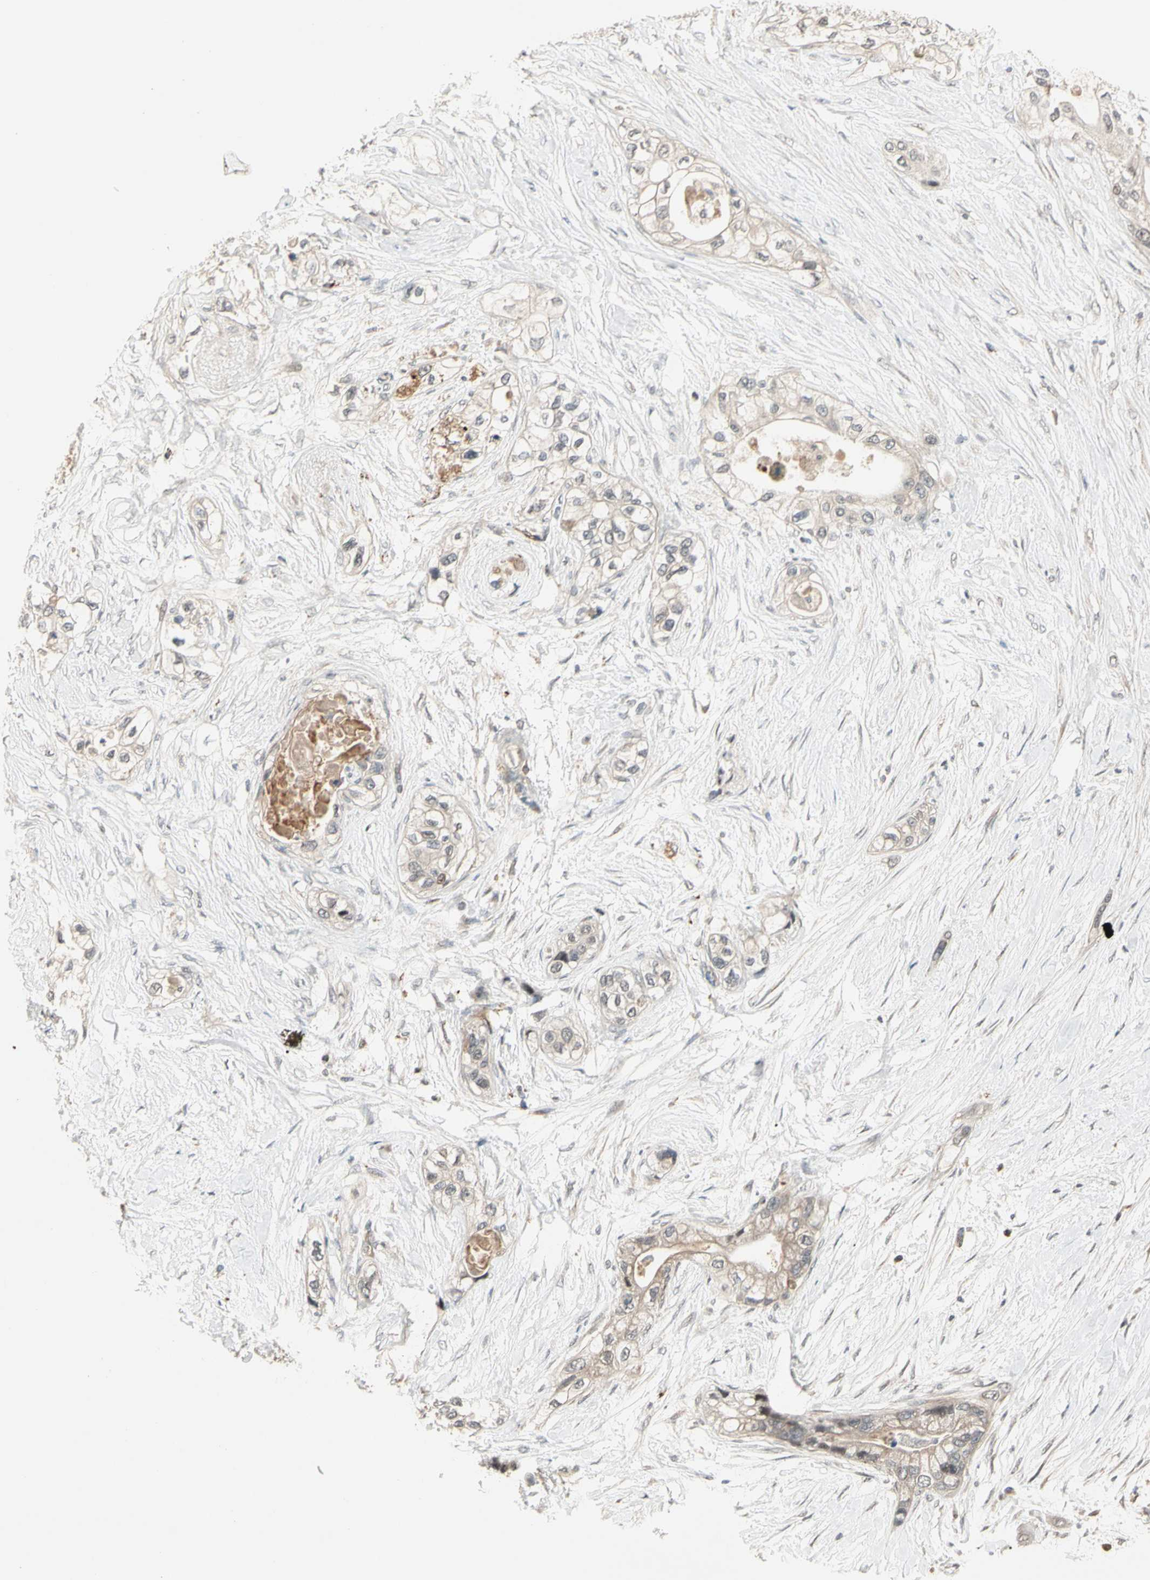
{"staining": {"intensity": "weak", "quantity": "<25%", "location": "cytoplasmic/membranous"}, "tissue": "pancreatic cancer", "cell_type": "Tumor cells", "image_type": "cancer", "snomed": [{"axis": "morphology", "description": "Adenocarcinoma, NOS"}, {"axis": "topography", "description": "Pancreas"}], "caption": "High magnification brightfield microscopy of pancreatic cancer (adenocarcinoma) stained with DAB (brown) and counterstained with hematoxylin (blue): tumor cells show no significant staining.", "gene": "ATG4C", "patient": {"sex": "female", "age": 70}}